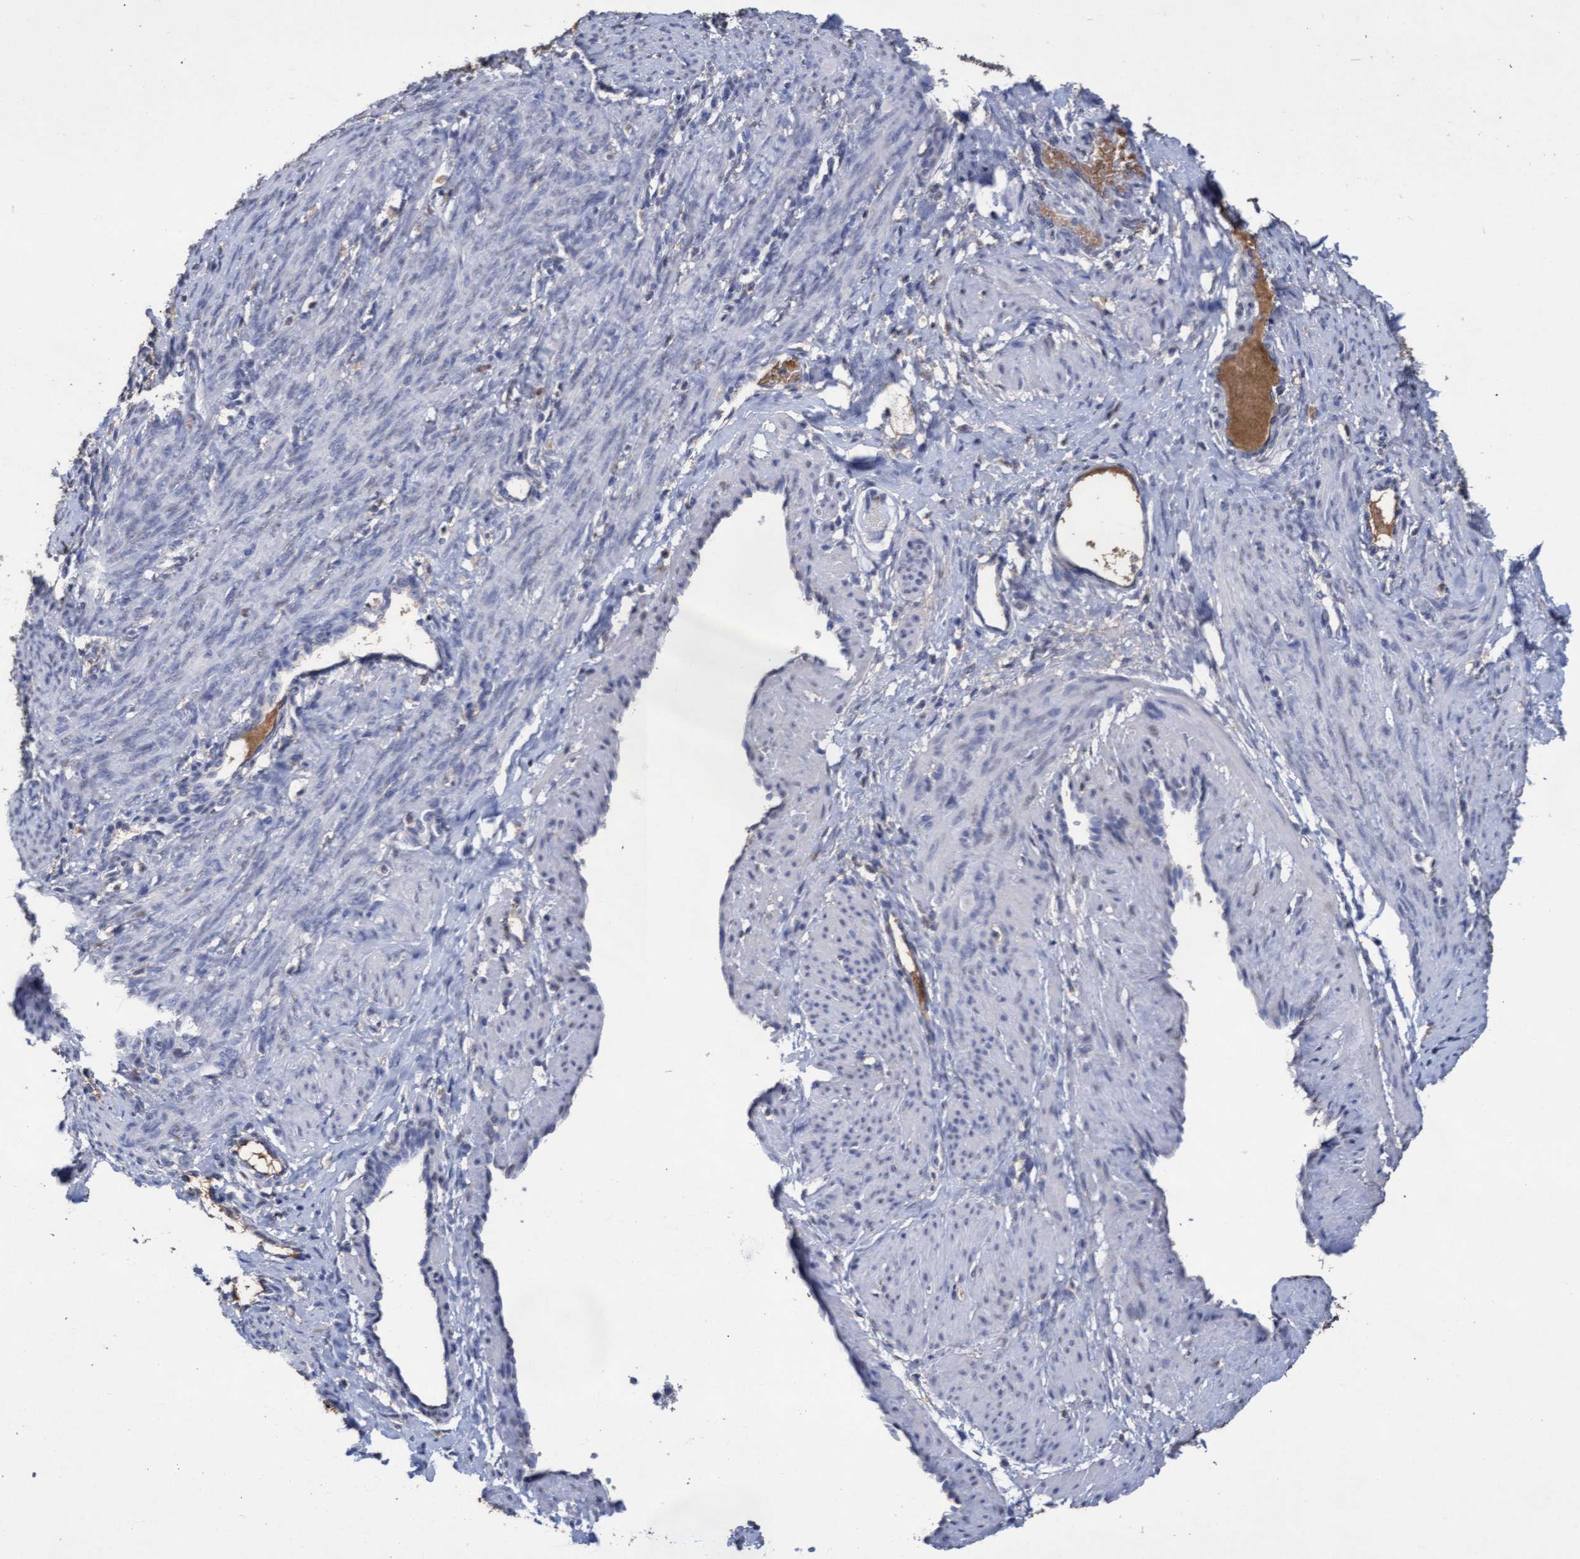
{"staining": {"intensity": "negative", "quantity": "none", "location": "none"}, "tissue": "smooth muscle", "cell_type": "Smooth muscle cells", "image_type": "normal", "snomed": [{"axis": "morphology", "description": "Normal tissue, NOS"}, {"axis": "topography", "description": "Endometrium"}], "caption": "Protein analysis of unremarkable smooth muscle displays no significant staining in smooth muscle cells. Nuclei are stained in blue.", "gene": "GPR39", "patient": {"sex": "female", "age": 33}}